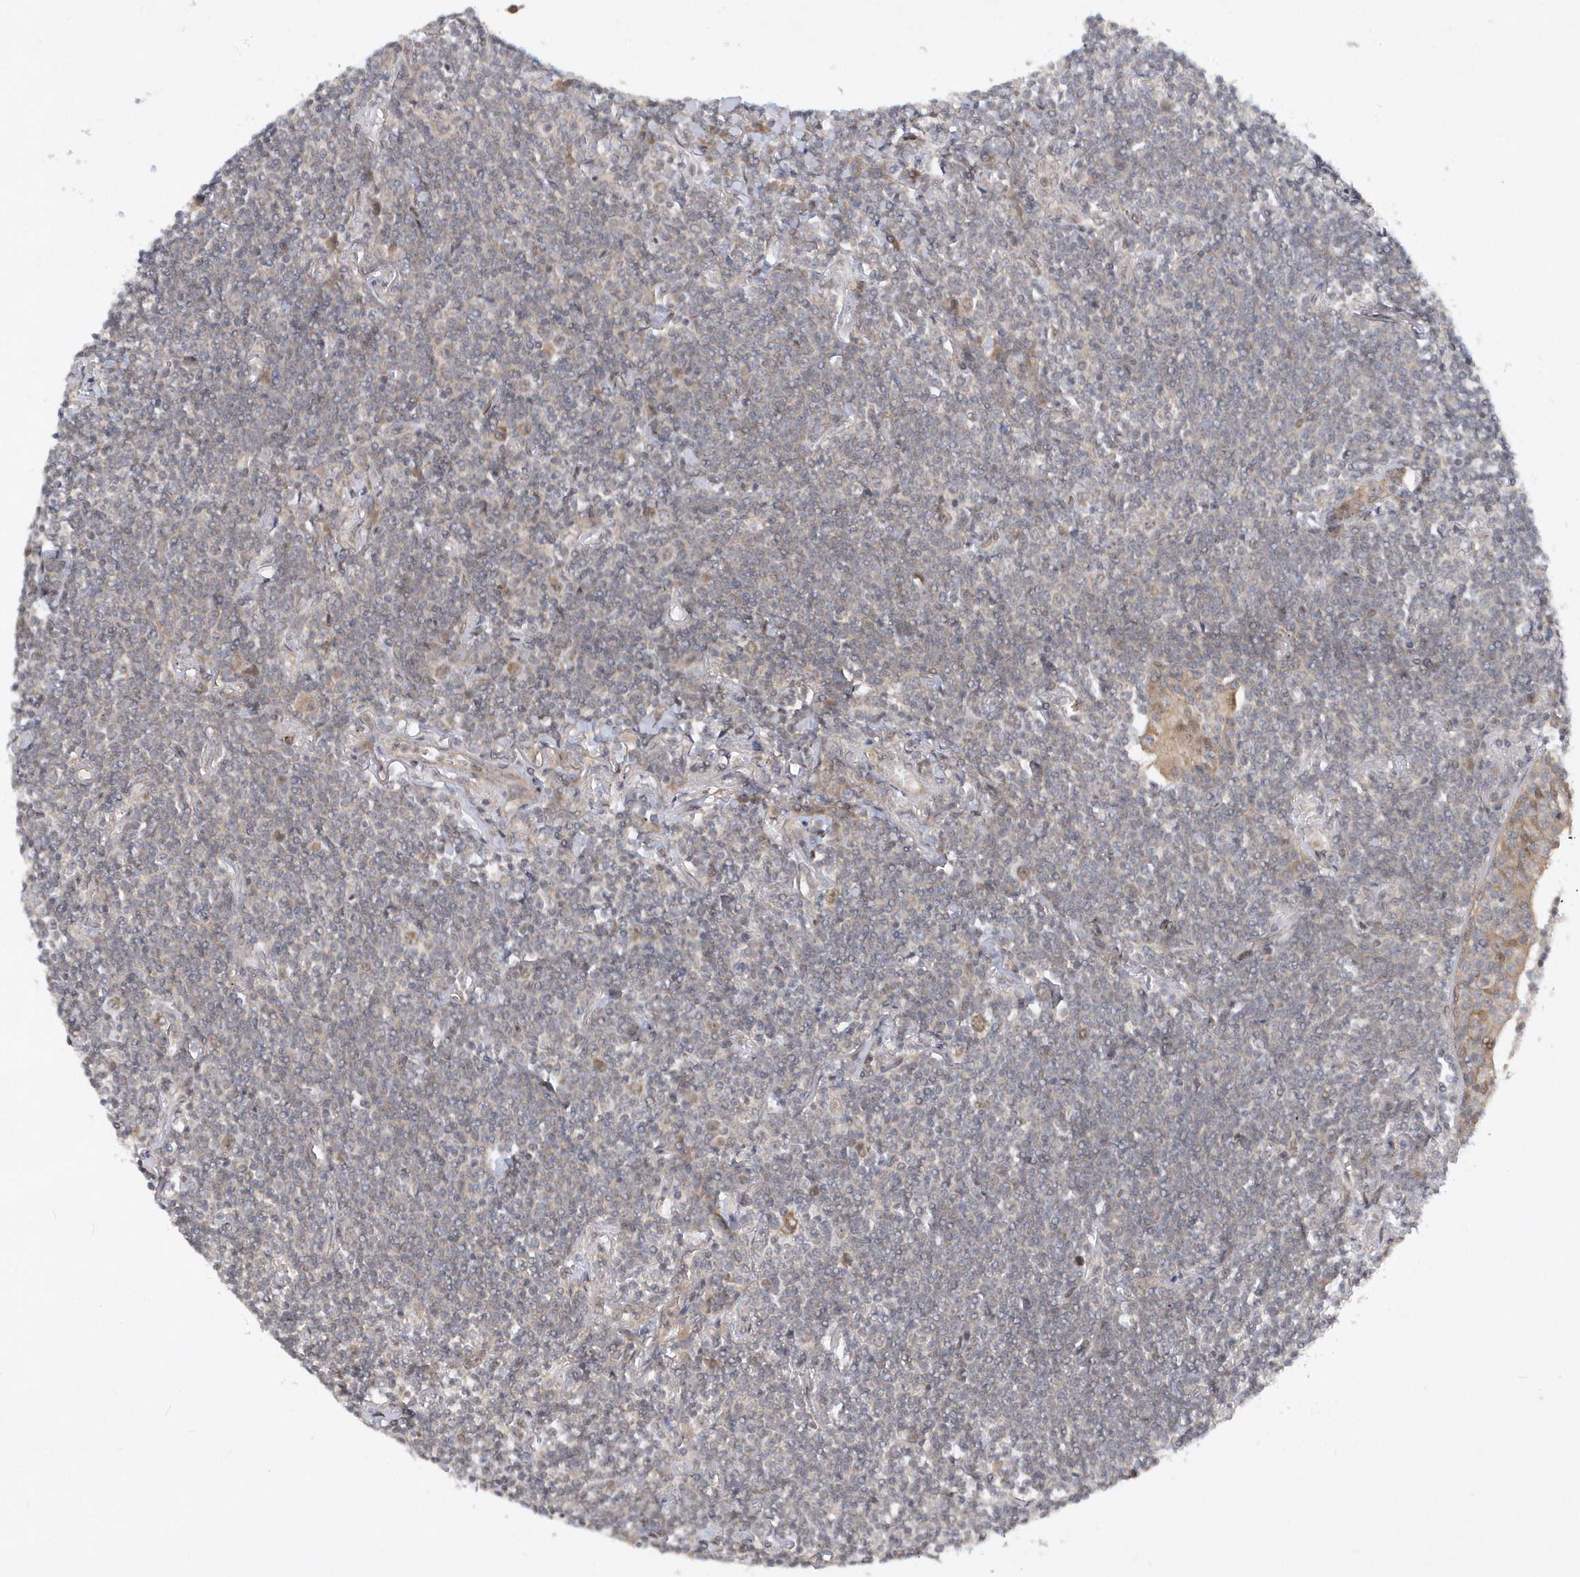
{"staining": {"intensity": "negative", "quantity": "none", "location": "none"}, "tissue": "lymphoma", "cell_type": "Tumor cells", "image_type": "cancer", "snomed": [{"axis": "morphology", "description": "Malignant lymphoma, non-Hodgkin's type, Low grade"}, {"axis": "topography", "description": "Lung"}], "caption": "This photomicrograph is of lymphoma stained with IHC to label a protein in brown with the nuclei are counter-stained blue. There is no positivity in tumor cells.", "gene": "MXI1", "patient": {"sex": "female", "age": 71}}